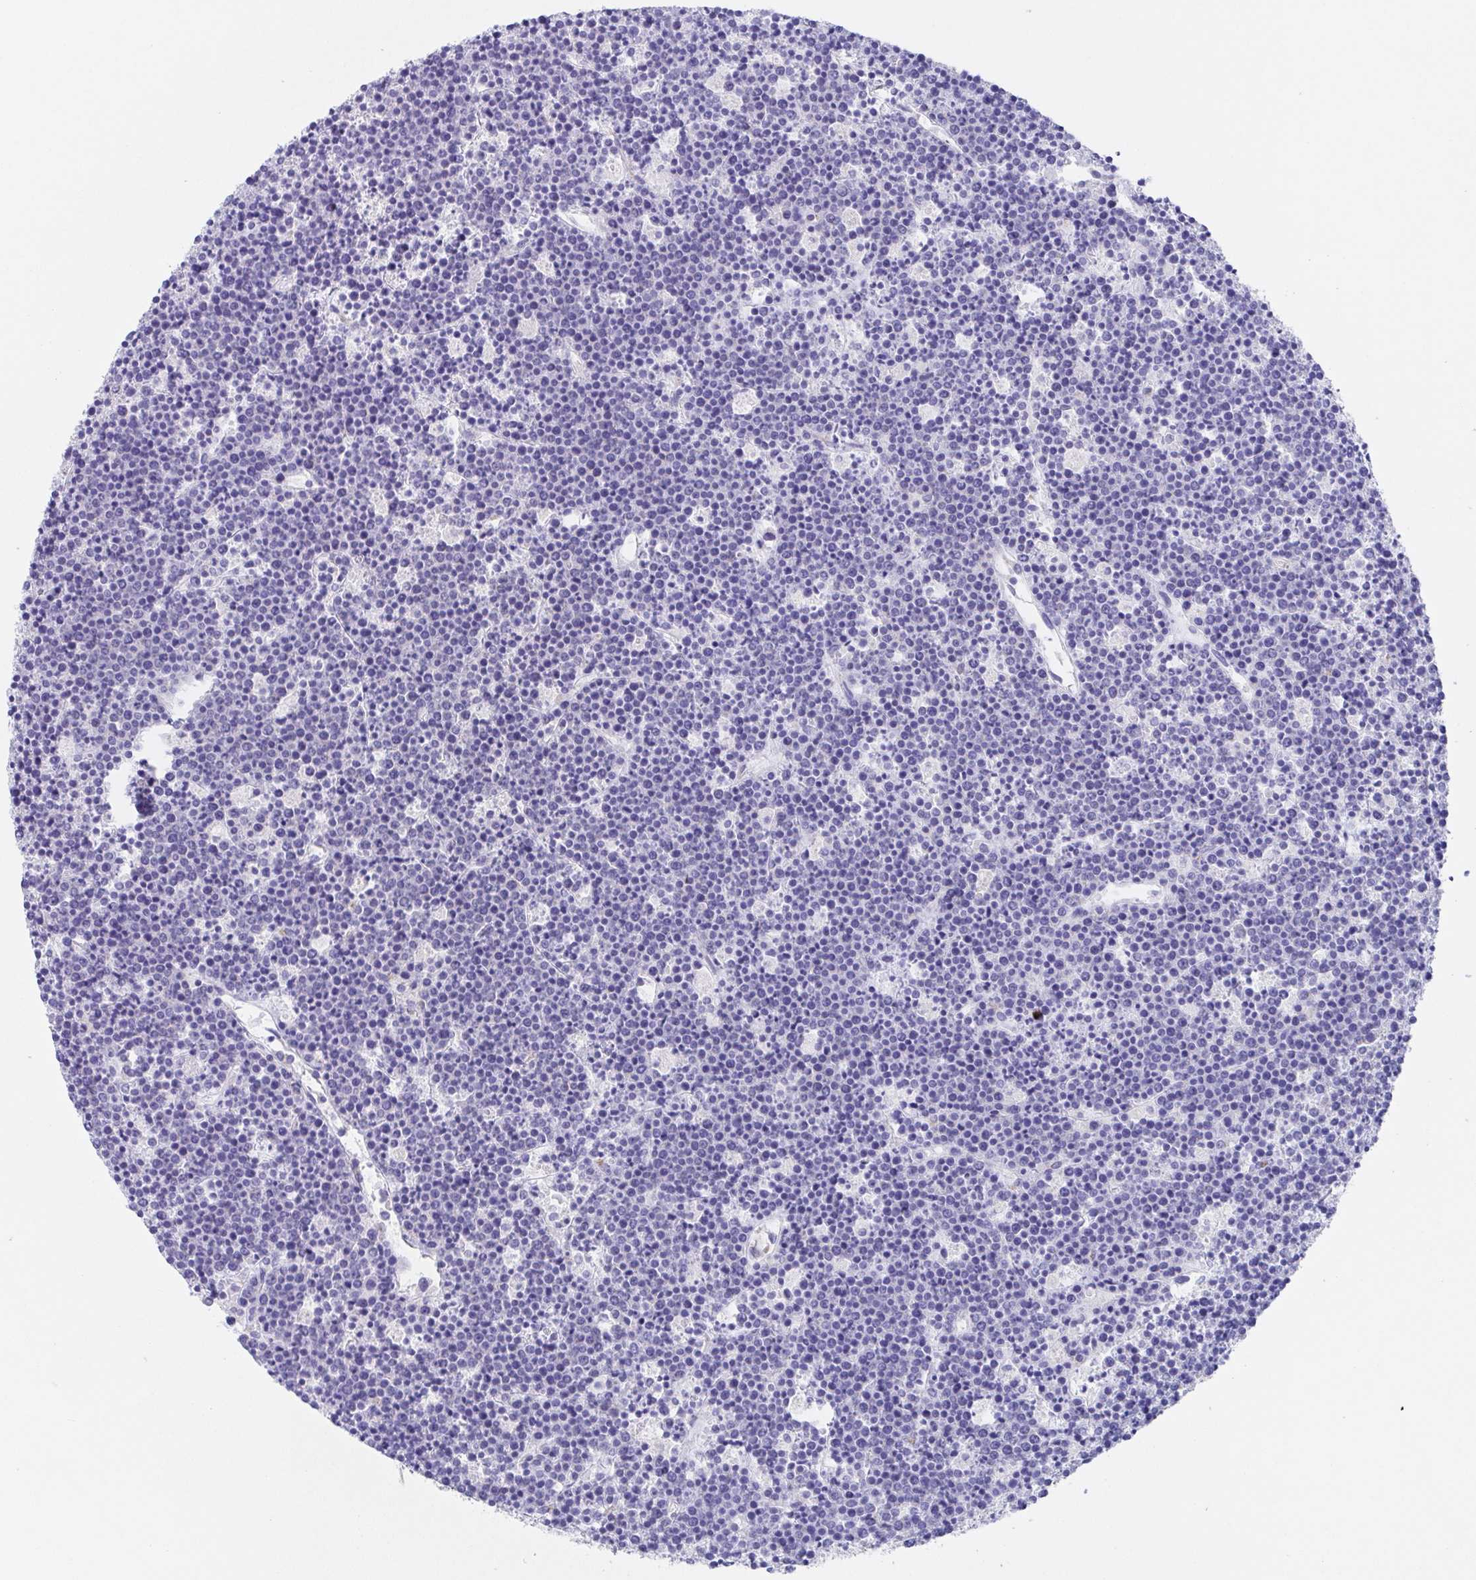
{"staining": {"intensity": "negative", "quantity": "none", "location": "none"}, "tissue": "lymphoma", "cell_type": "Tumor cells", "image_type": "cancer", "snomed": [{"axis": "morphology", "description": "Malignant lymphoma, non-Hodgkin's type, High grade"}, {"axis": "topography", "description": "Ovary"}], "caption": "Lymphoma was stained to show a protein in brown. There is no significant staining in tumor cells.", "gene": "SCG3", "patient": {"sex": "female", "age": 56}}